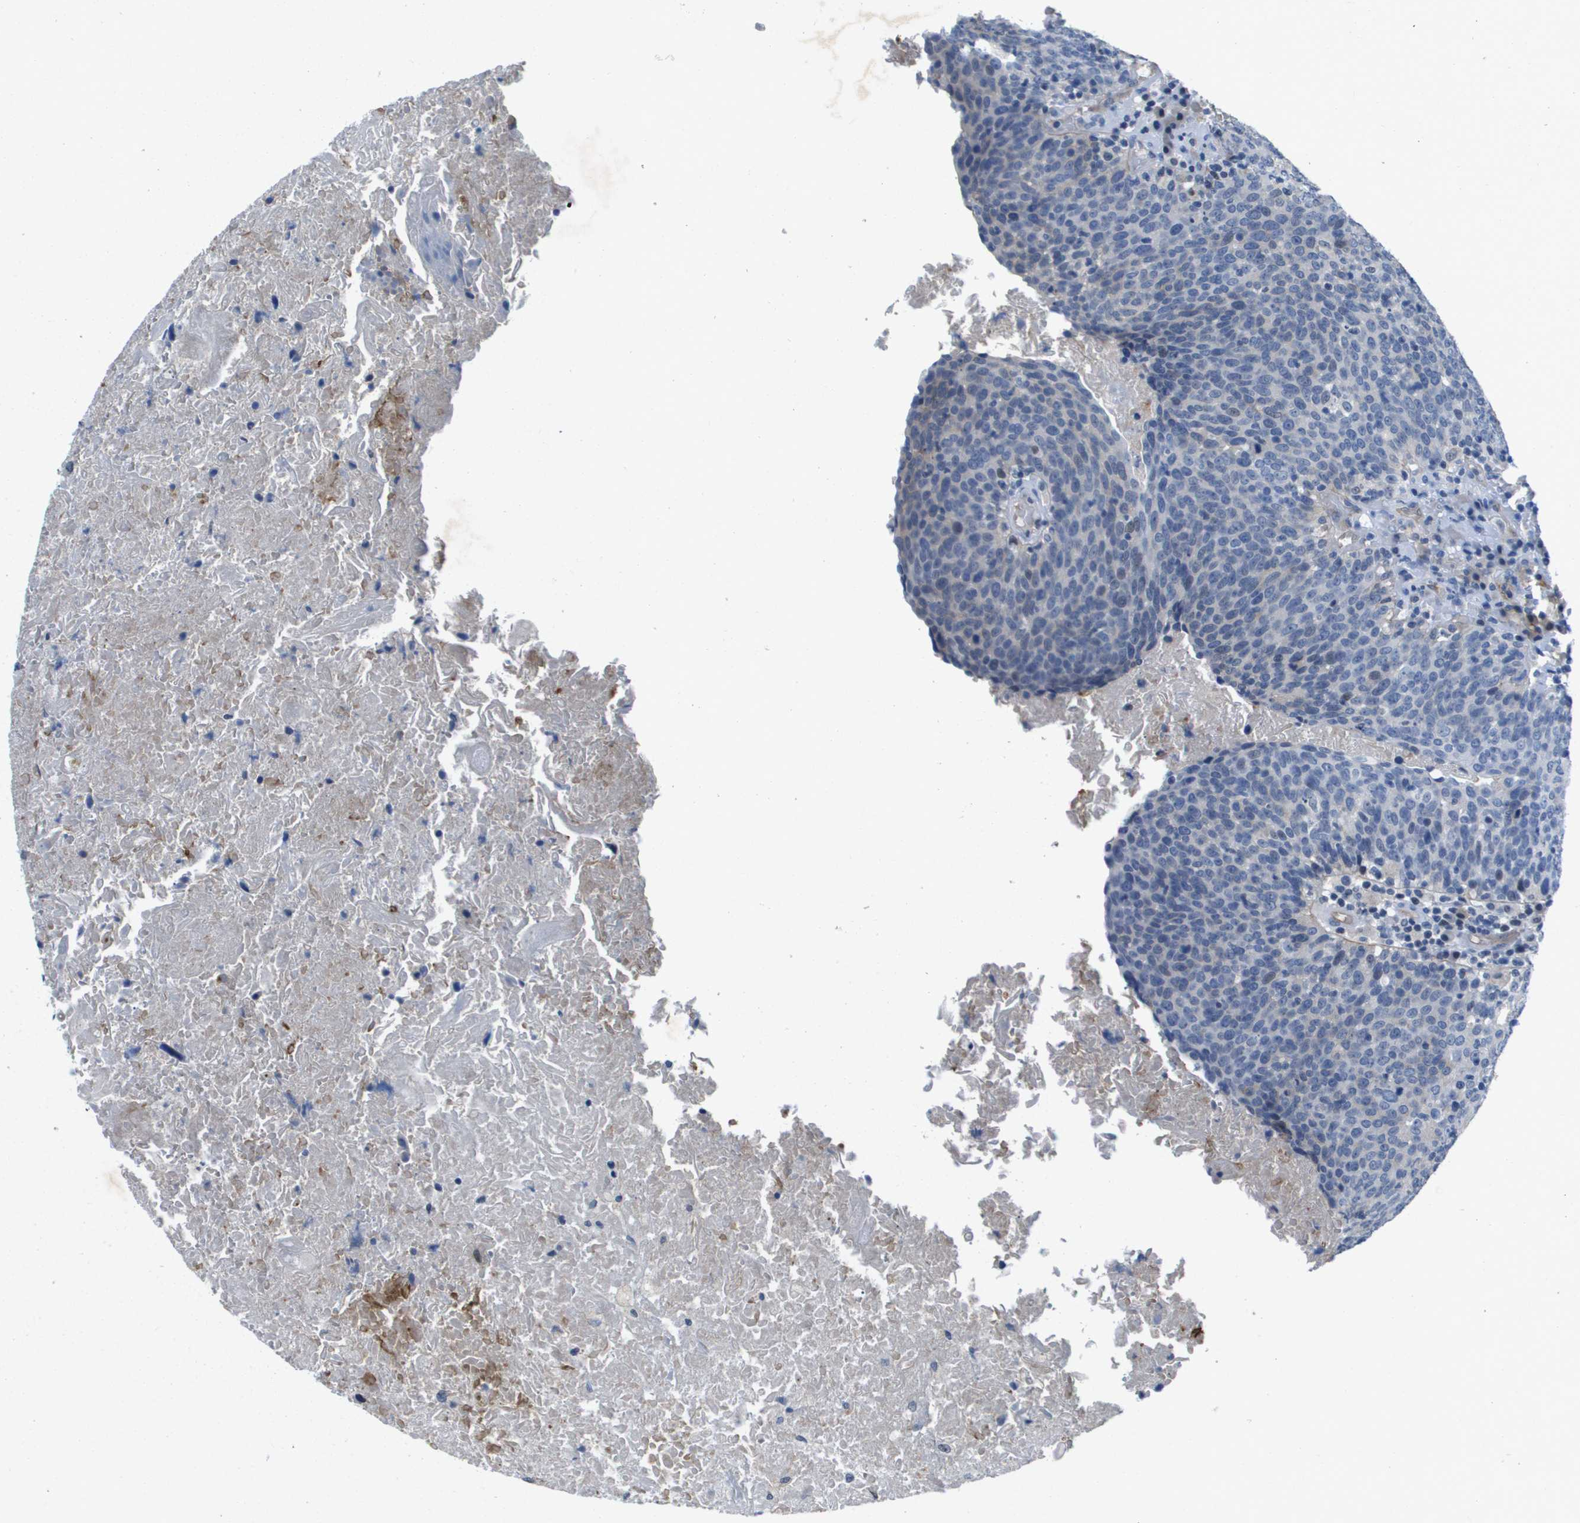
{"staining": {"intensity": "negative", "quantity": "none", "location": "none"}, "tissue": "head and neck cancer", "cell_type": "Tumor cells", "image_type": "cancer", "snomed": [{"axis": "morphology", "description": "Squamous cell carcinoma, NOS"}, {"axis": "morphology", "description": "Squamous cell carcinoma, metastatic, NOS"}, {"axis": "topography", "description": "Lymph node"}, {"axis": "topography", "description": "Head-Neck"}], "caption": "The immunohistochemistry (IHC) photomicrograph has no significant positivity in tumor cells of squamous cell carcinoma (head and neck) tissue.", "gene": "ITGA6", "patient": {"sex": "male", "age": 62}}